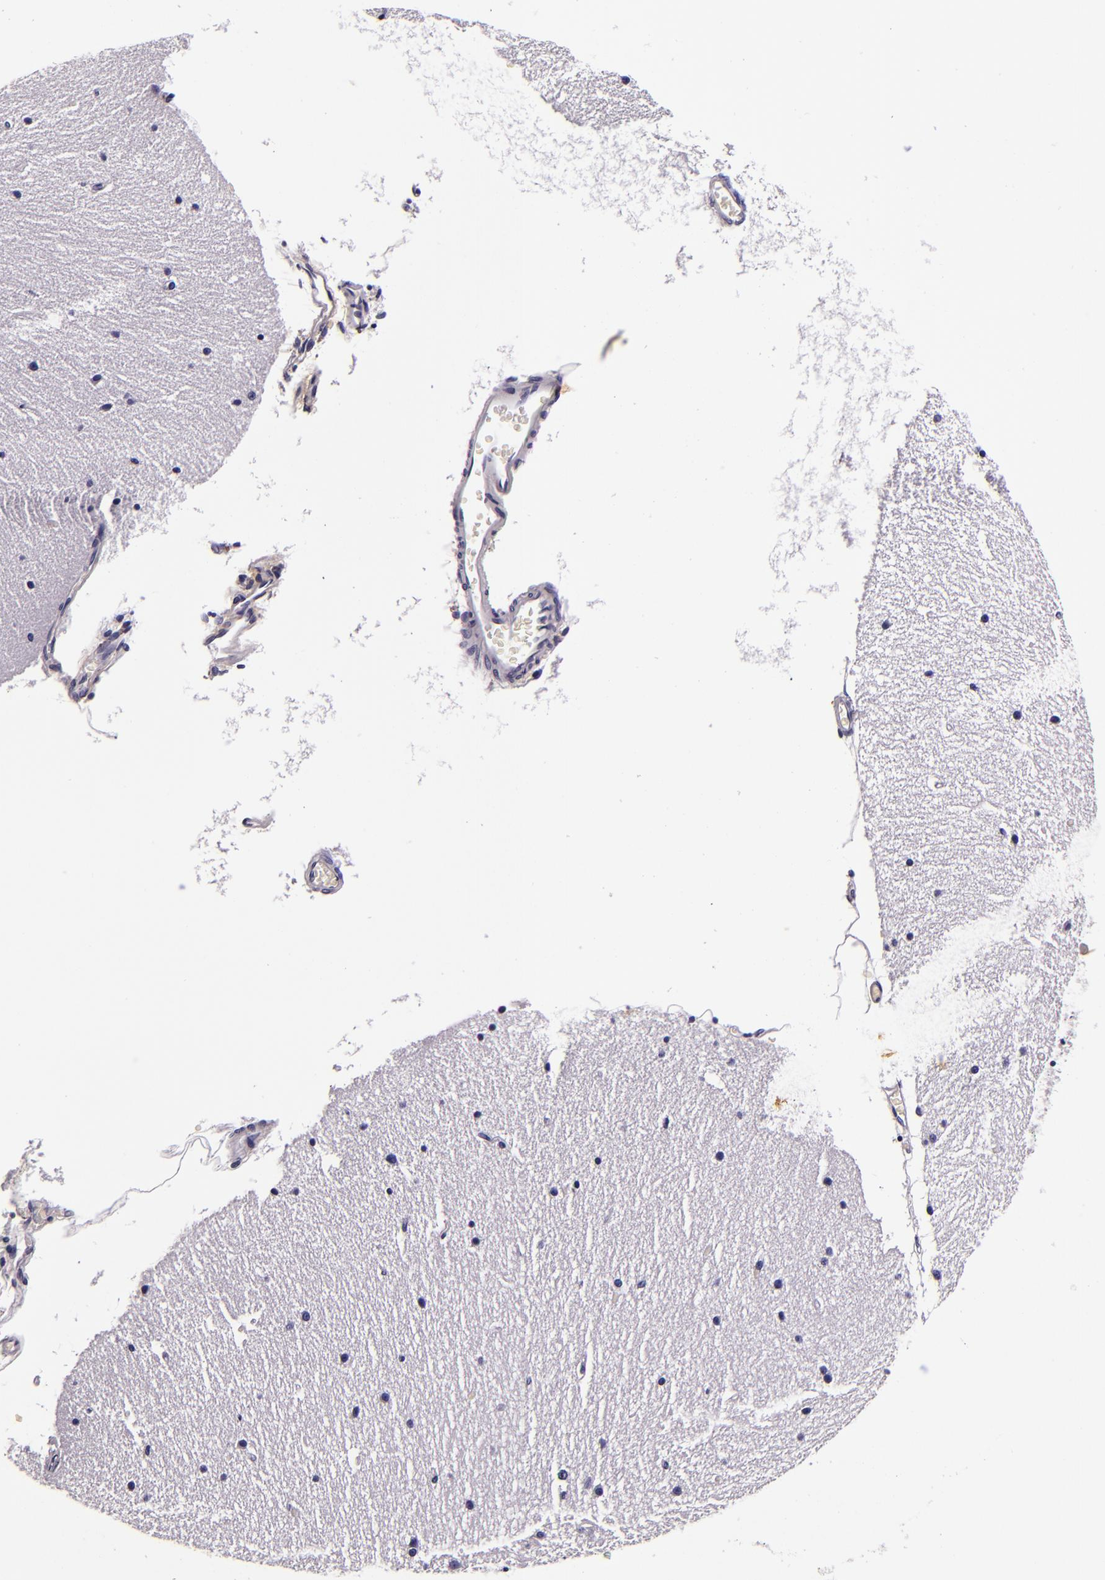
{"staining": {"intensity": "negative", "quantity": "none", "location": "none"}, "tissue": "cerebellum", "cell_type": "Cells in granular layer", "image_type": "normal", "snomed": [{"axis": "morphology", "description": "Normal tissue, NOS"}, {"axis": "topography", "description": "Cerebellum"}], "caption": "DAB (3,3'-diaminobenzidine) immunohistochemical staining of benign cerebellum demonstrates no significant positivity in cells in granular layer. (DAB (3,3'-diaminobenzidine) IHC with hematoxylin counter stain).", "gene": "FBN1", "patient": {"sex": "female", "age": 54}}